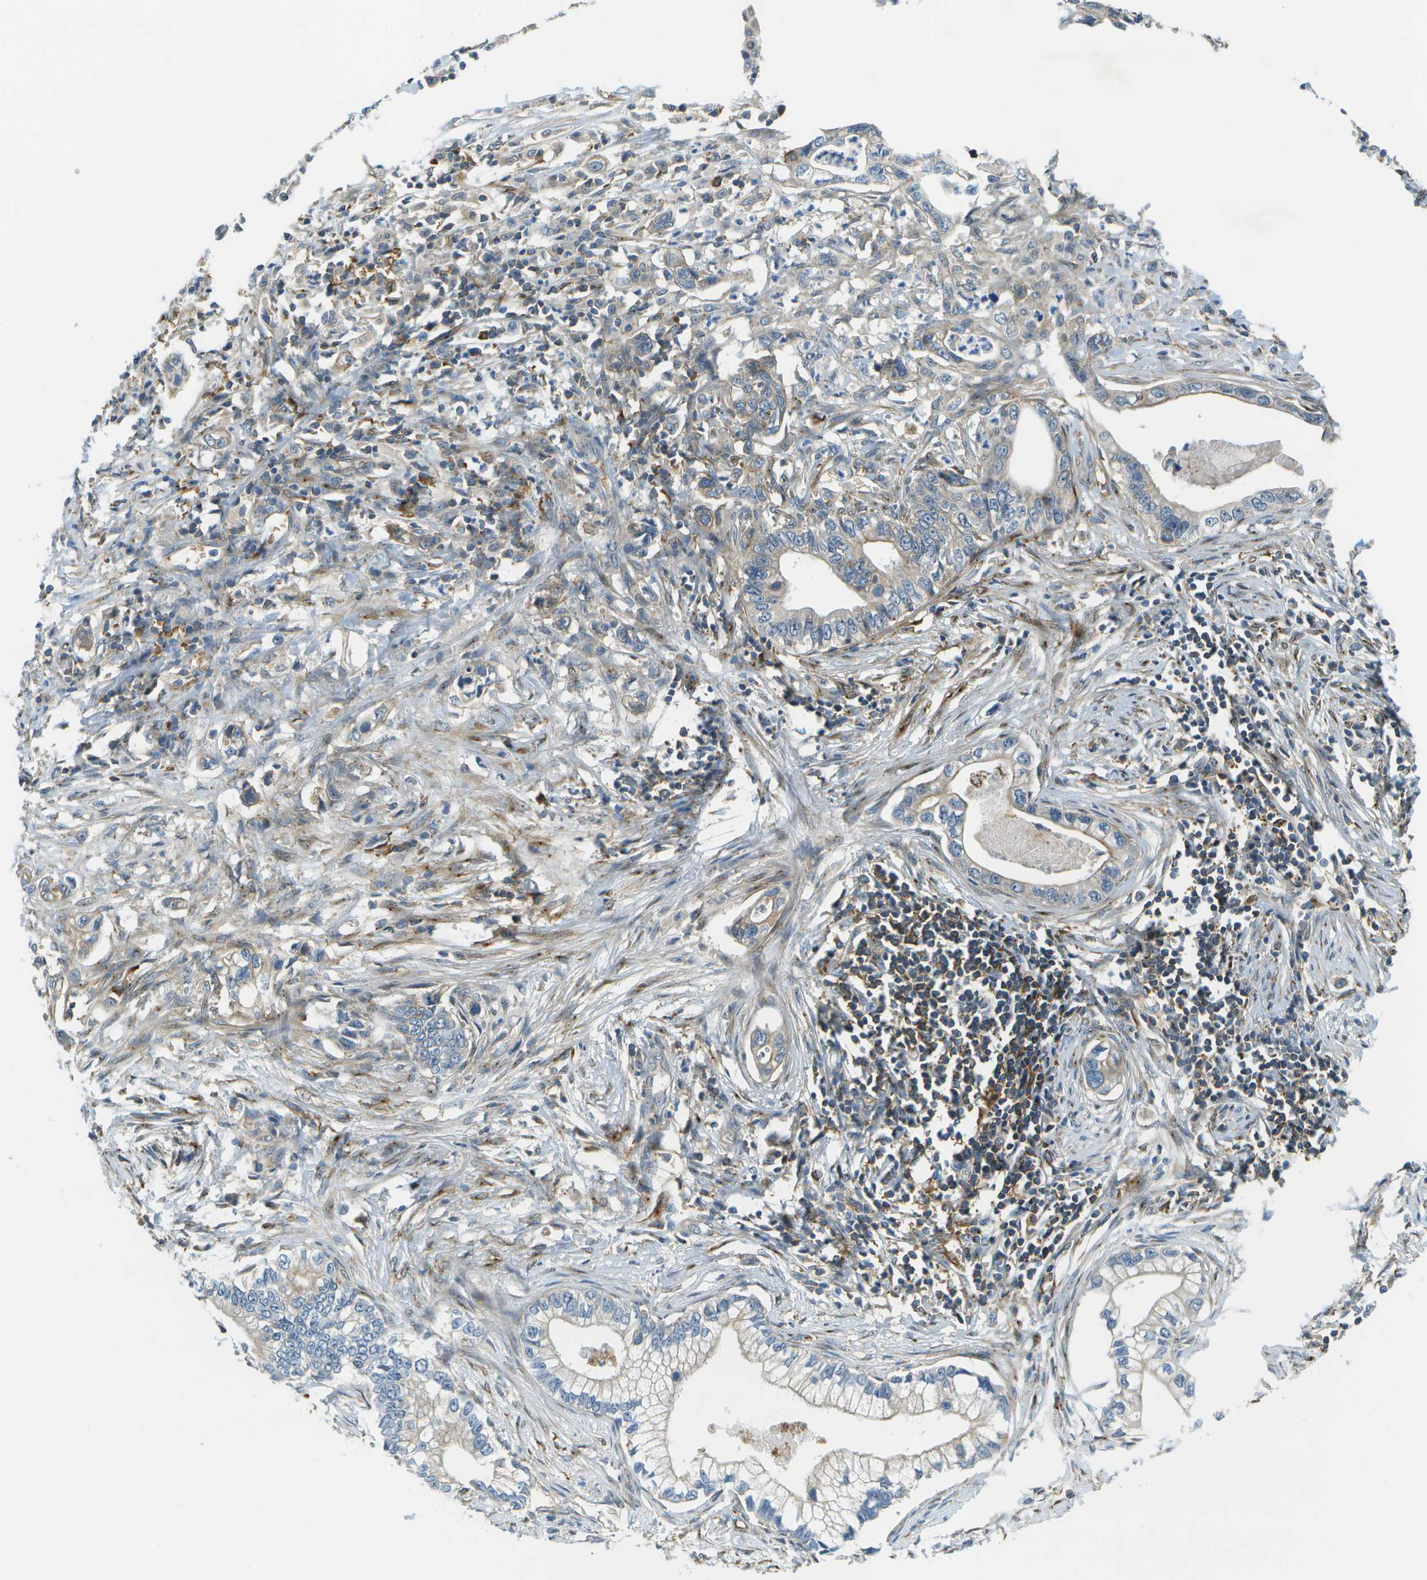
{"staining": {"intensity": "weak", "quantity": "25%-75%", "location": "cytoplasmic/membranous"}, "tissue": "pancreatic cancer", "cell_type": "Tumor cells", "image_type": "cancer", "snomed": [{"axis": "morphology", "description": "Adenocarcinoma, NOS"}, {"axis": "topography", "description": "Pancreas"}], "caption": "Weak cytoplasmic/membranous expression for a protein is identified in approximately 25%-75% of tumor cells of pancreatic cancer (adenocarcinoma) using IHC.", "gene": "CTIF", "patient": {"sex": "male", "age": 56}}